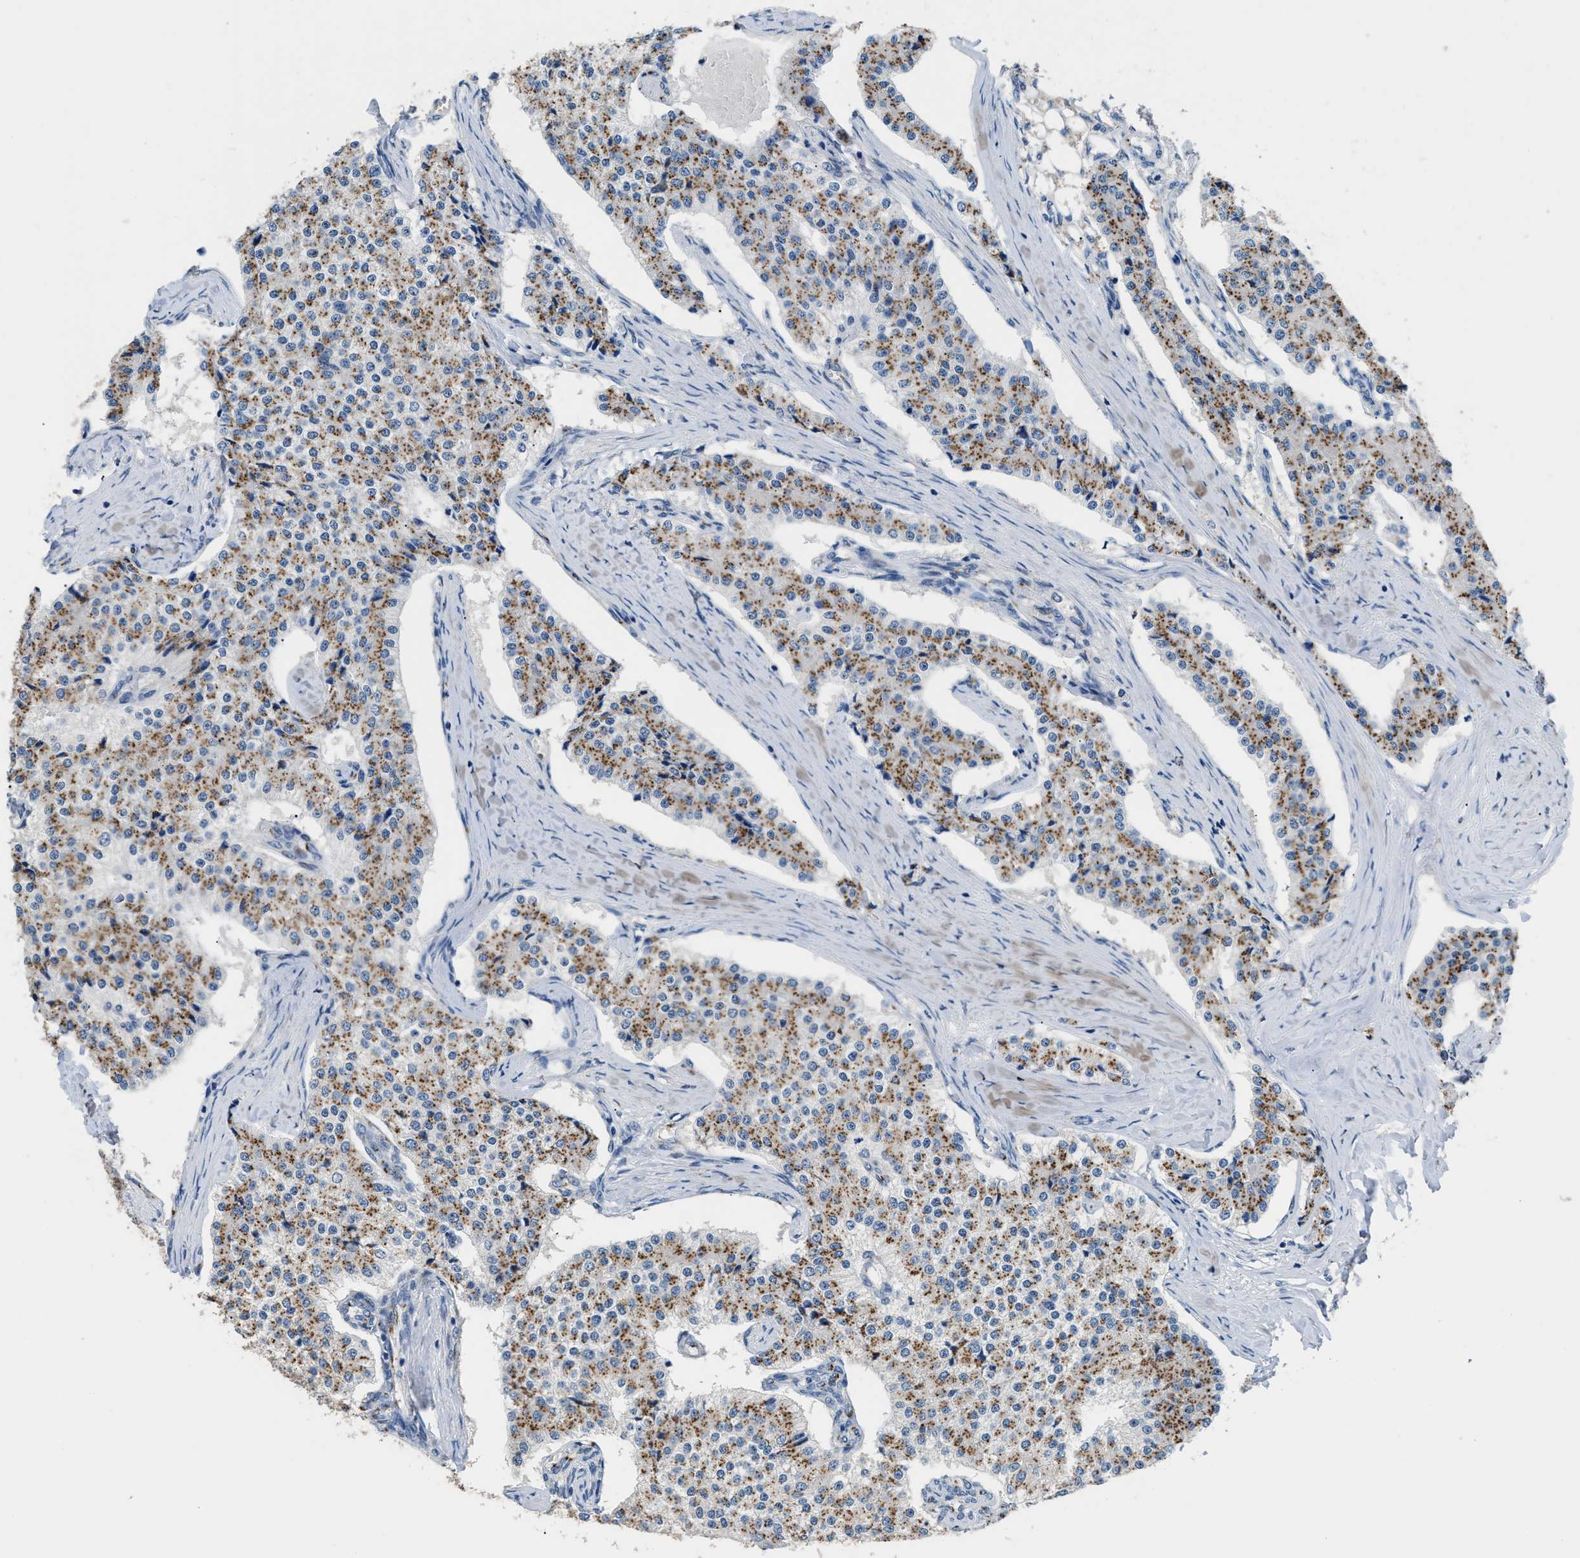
{"staining": {"intensity": "moderate", "quantity": ">75%", "location": "cytoplasmic/membranous"}, "tissue": "carcinoid", "cell_type": "Tumor cells", "image_type": "cancer", "snomed": [{"axis": "morphology", "description": "Carcinoid, malignant, NOS"}, {"axis": "topography", "description": "Colon"}], "caption": "Immunohistochemistry (IHC) of human carcinoid exhibits medium levels of moderate cytoplasmic/membranous positivity in approximately >75% of tumor cells.", "gene": "GOLM1", "patient": {"sex": "female", "age": 52}}